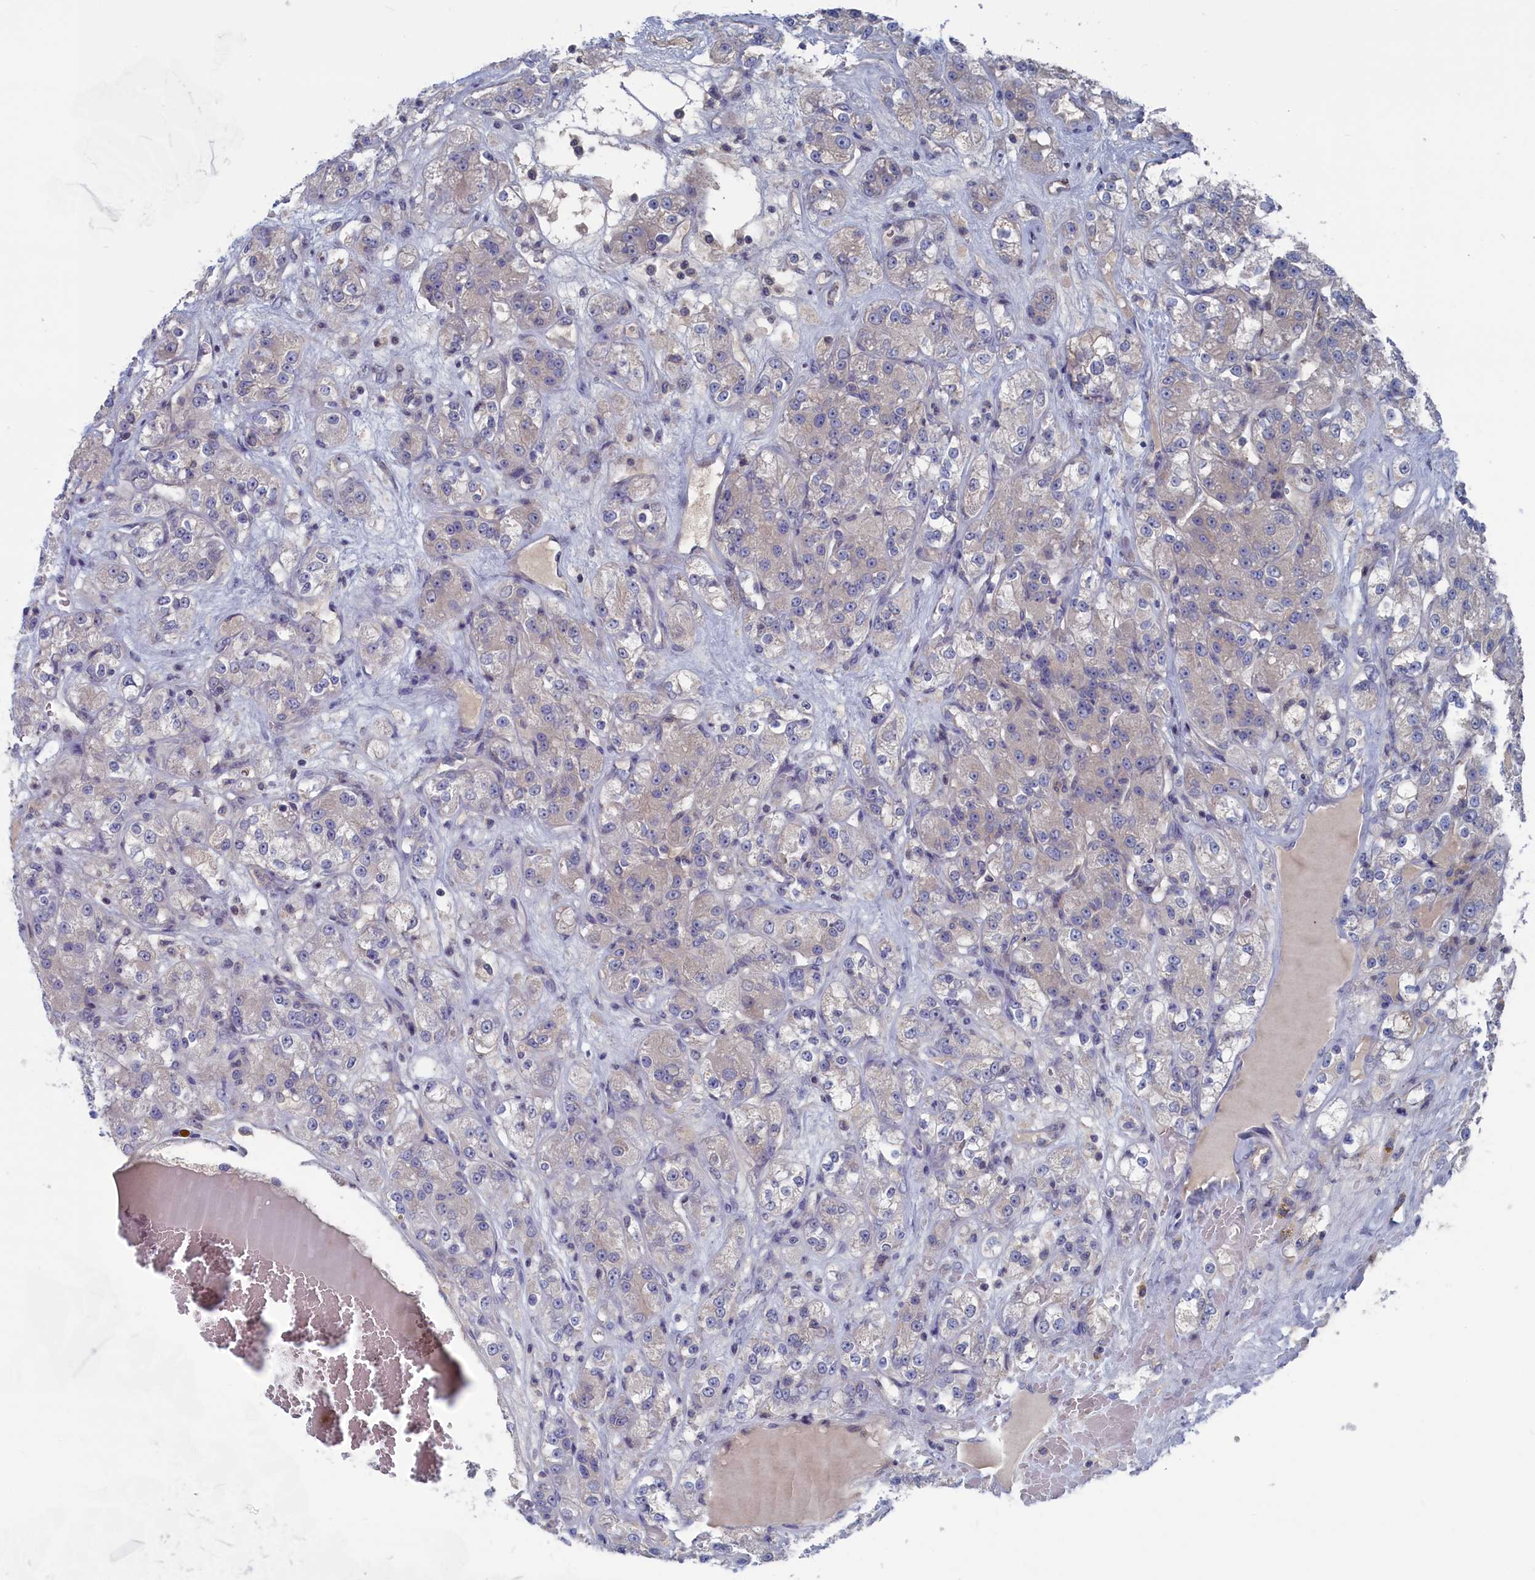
{"staining": {"intensity": "negative", "quantity": "none", "location": "none"}, "tissue": "renal cancer", "cell_type": "Tumor cells", "image_type": "cancer", "snomed": [{"axis": "morphology", "description": "Normal tissue, NOS"}, {"axis": "morphology", "description": "Adenocarcinoma, NOS"}, {"axis": "topography", "description": "Kidney"}], "caption": "Immunohistochemistry micrograph of renal cancer stained for a protein (brown), which demonstrates no staining in tumor cells.", "gene": "CEND1", "patient": {"sex": "male", "age": 61}}